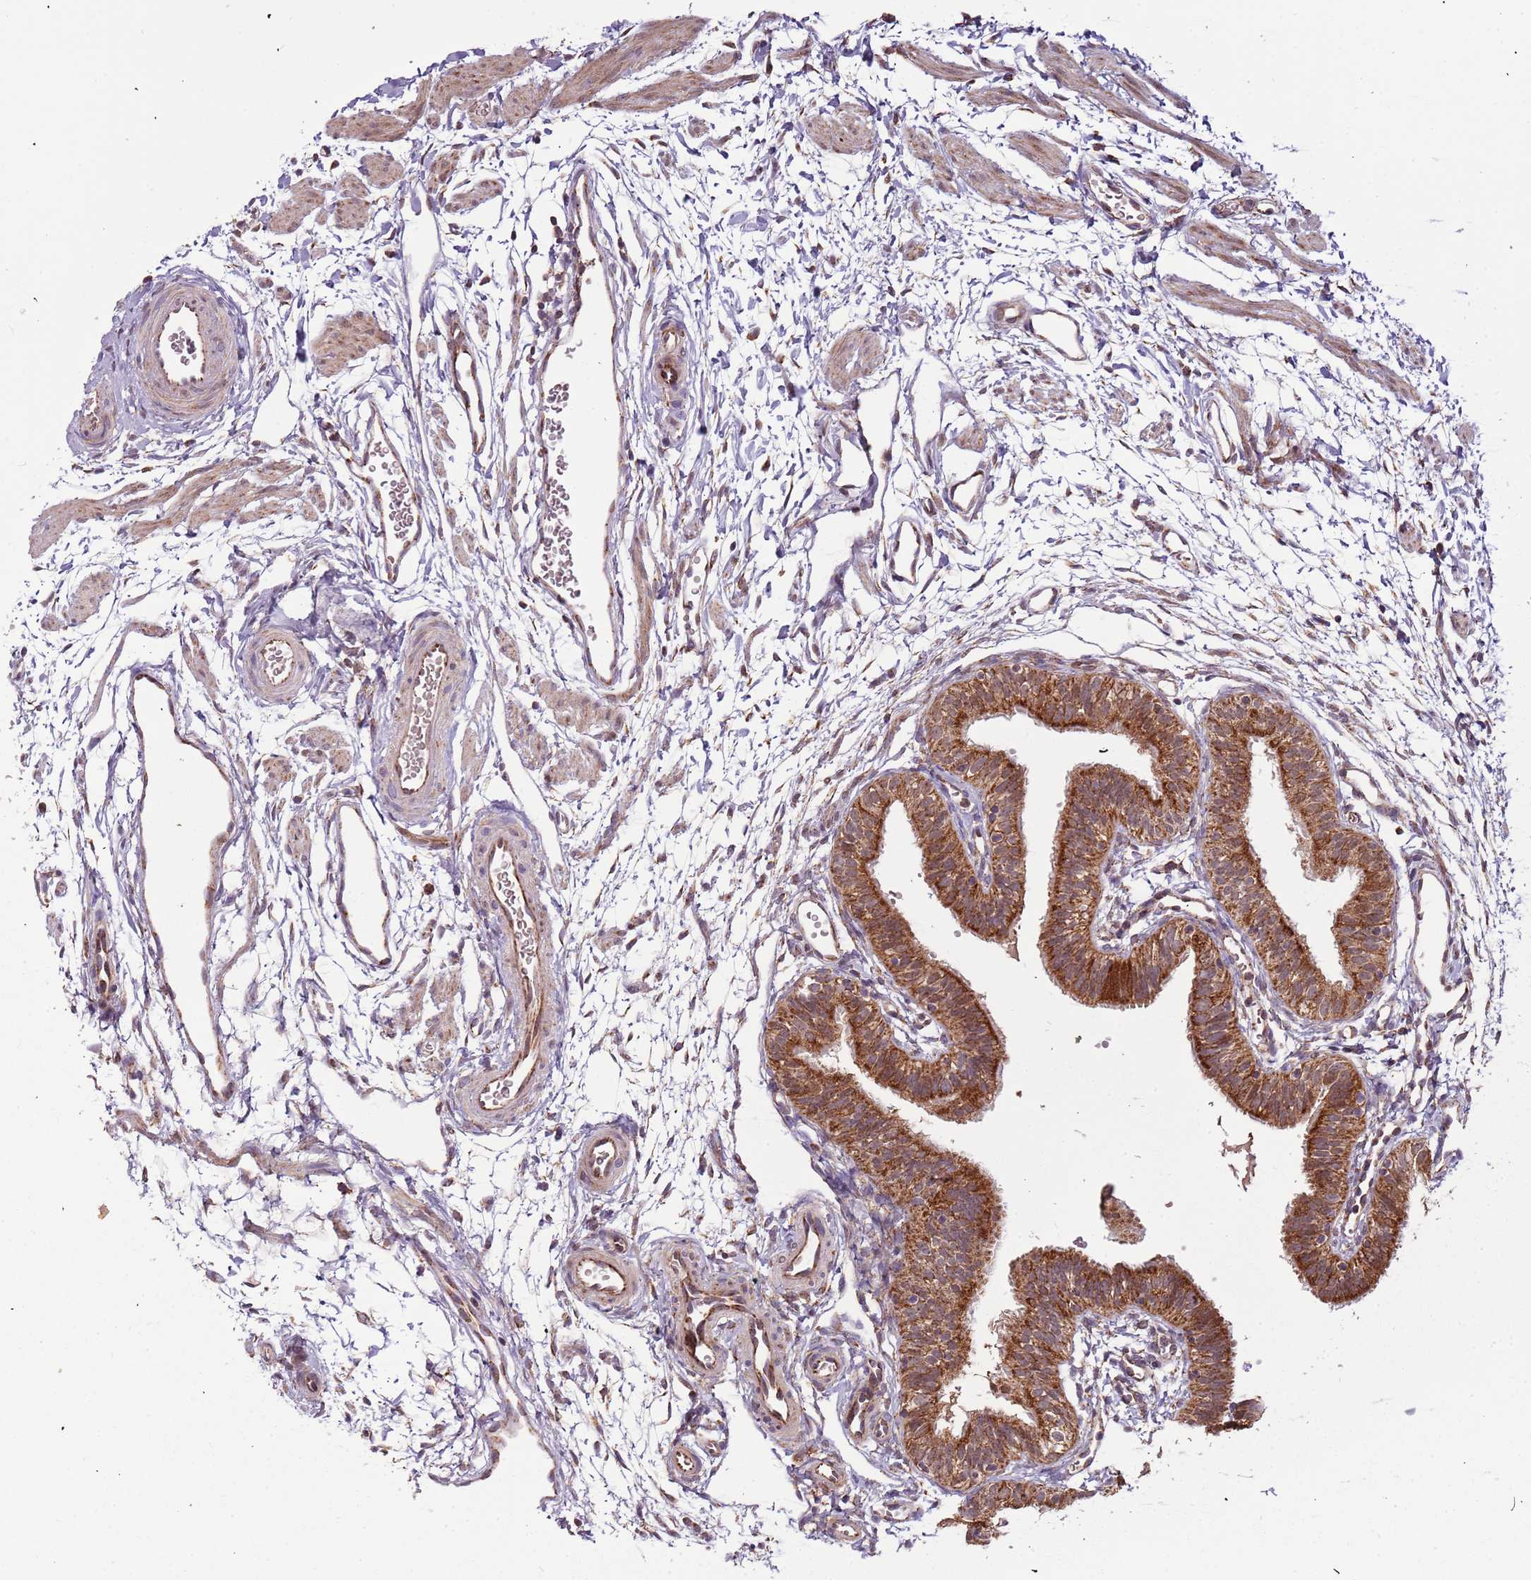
{"staining": {"intensity": "strong", "quantity": ">75%", "location": "cytoplasmic/membranous,nuclear"}, "tissue": "fallopian tube", "cell_type": "Glandular cells", "image_type": "normal", "snomed": [{"axis": "morphology", "description": "Normal tissue, NOS"}, {"axis": "topography", "description": "Fallopian tube"}], "caption": "About >75% of glandular cells in normal fallopian tube demonstrate strong cytoplasmic/membranous,nuclear protein positivity as visualized by brown immunohistochemical staining.", "gene": "IL17RD", "patient": {"sex": "female", "age": 35}}